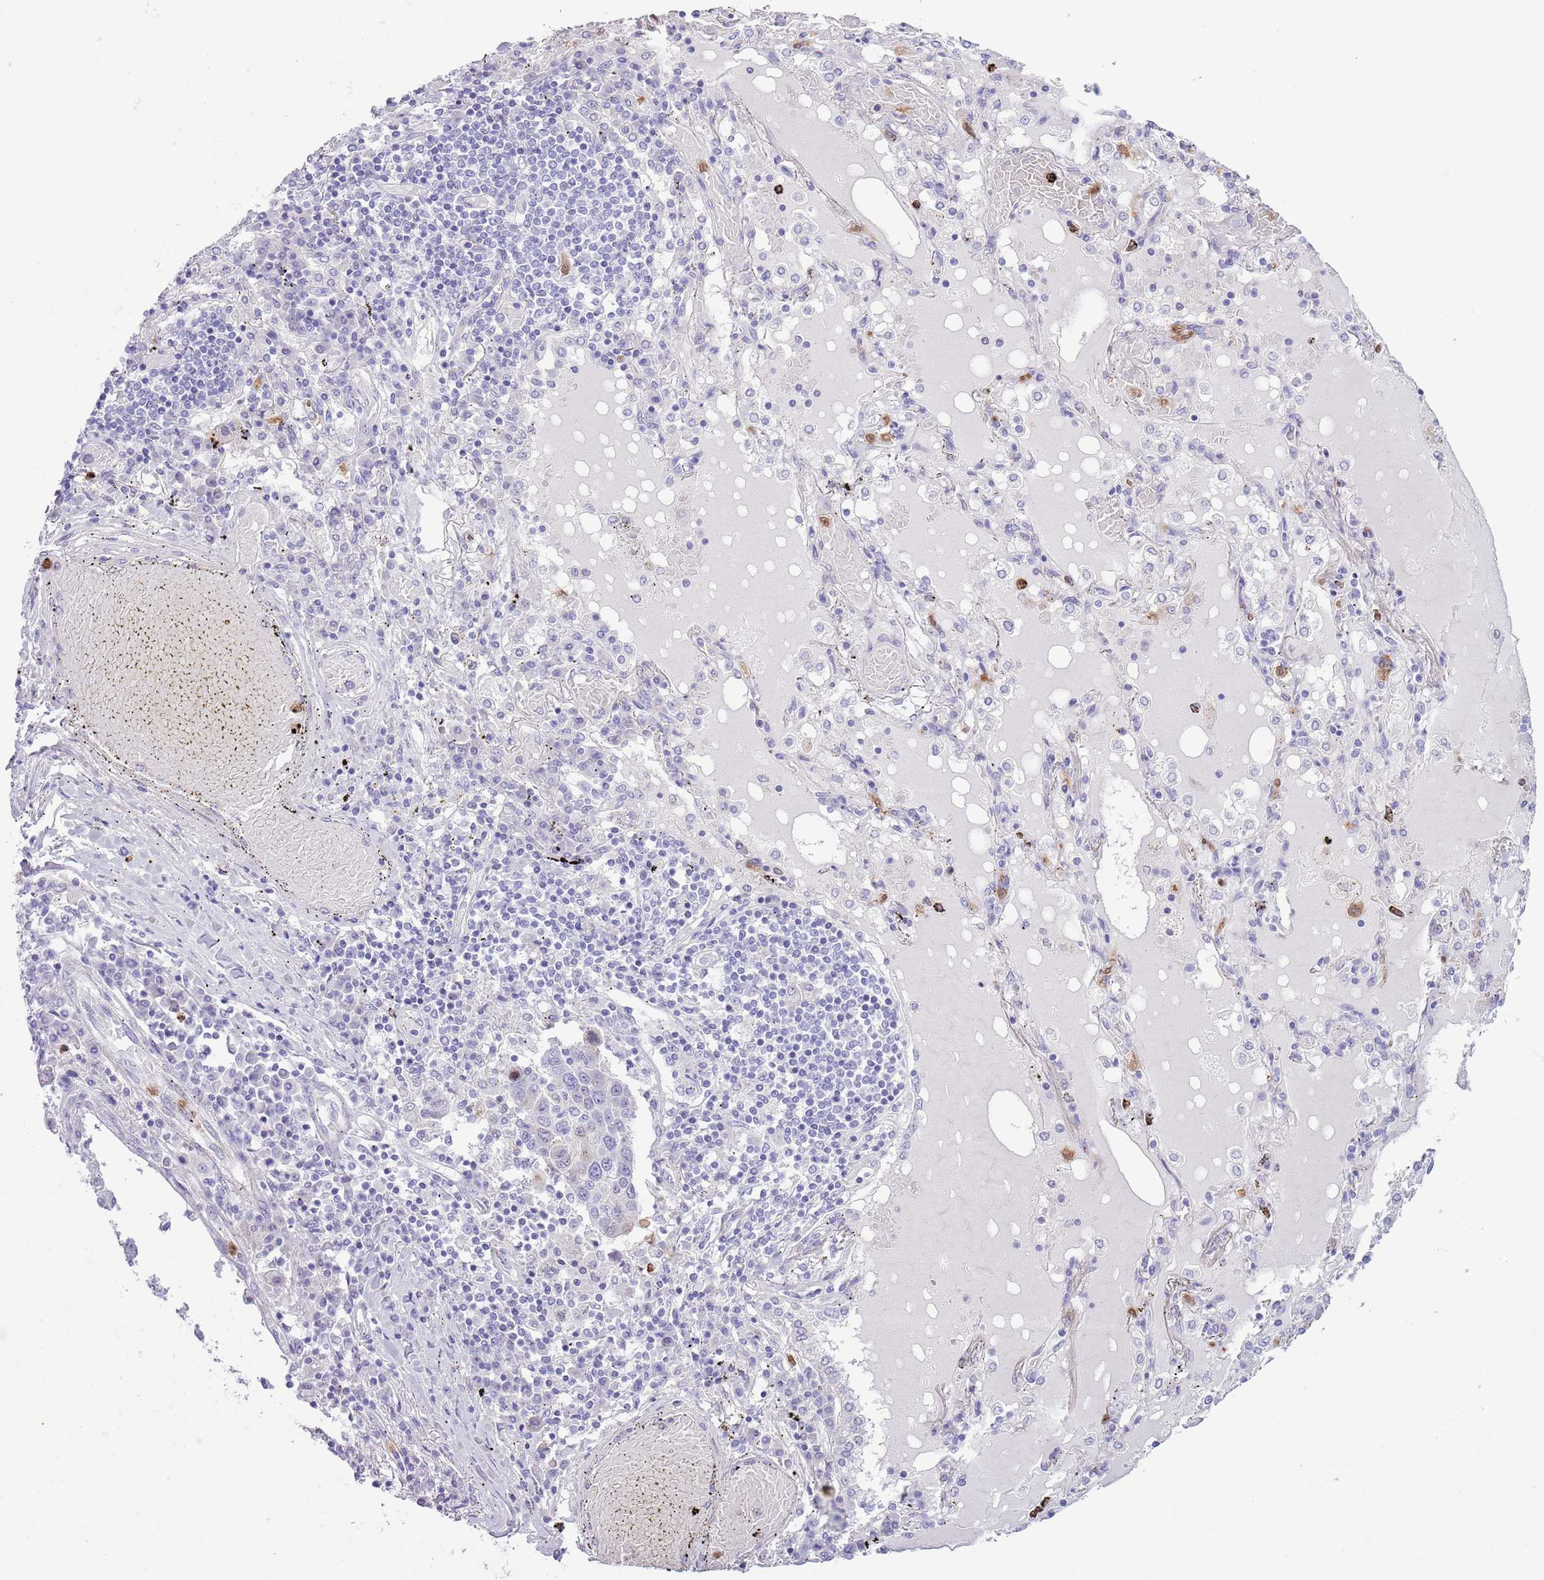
{"staining": {"intensity": "negative", "quantity": "none", "location": "none"}, "tissue": "lung cancer", "cell_type": "Tumor cells", "image_type": "cancer", "snomed": [{"axis": "morphology", "description": "Squamous cell carcinoma, NOS"}, {"axis": "topography", "description": "Lung"}], "caption": "An image of lung squamous cell carcinoma stained for a protein demonstrates no brown staining in tumor cells.", "gene": "OR6M1", "patient": {"sex": "male", "age": 65}}